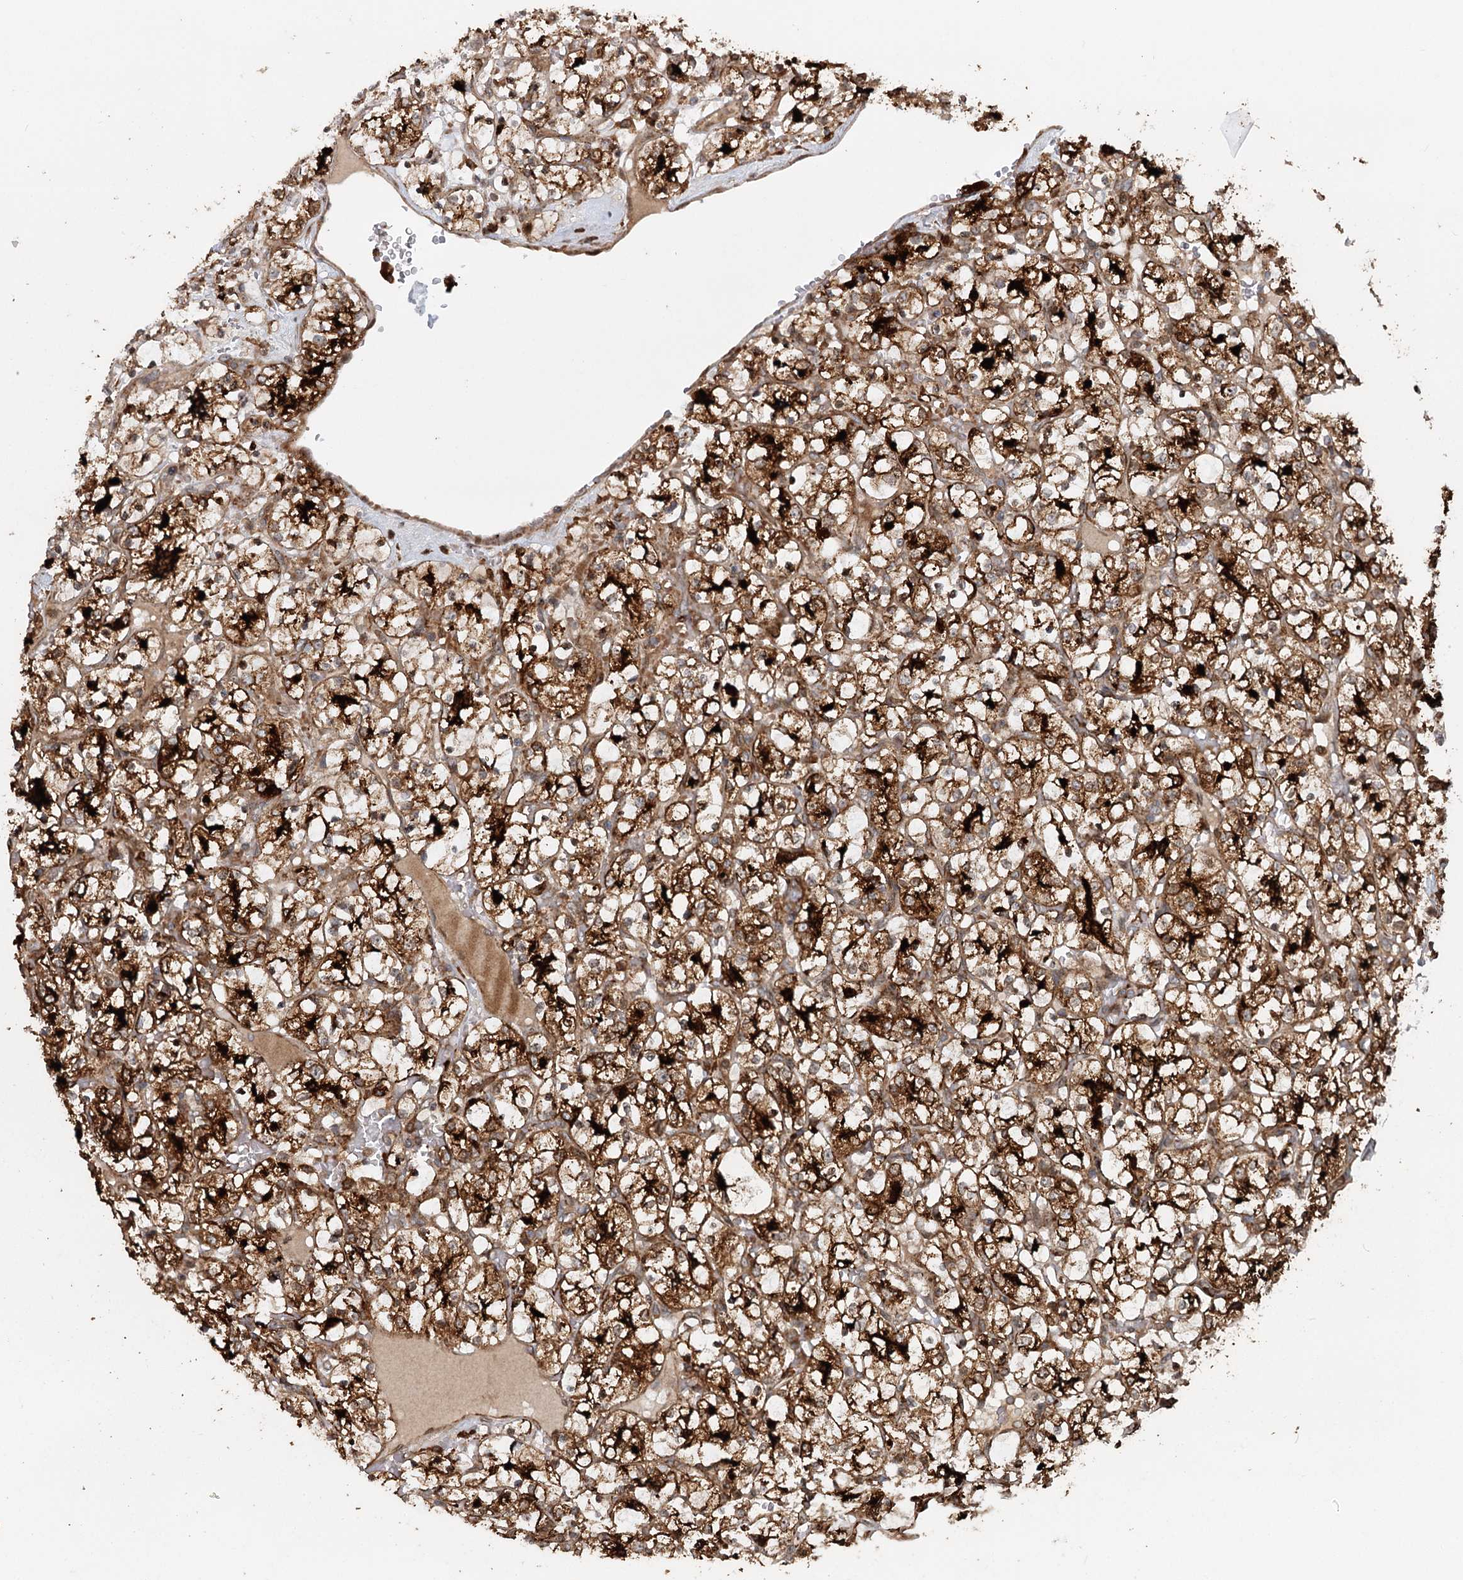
{"staining": {"intensity": "strong", "quantity": ">75%", "location": "cytoplasmic/membranous"}, "tissue": "renal cancer", "cell_type": "Tumor cells", "image_type": "cancer", "snomed": [{"axis": "morphology", "description": "Adenocarcinoma, NOS"}, {"axis": "topography", "description": "Kidney"}], "caption": "A photomicrograph of human adenocarcinoma (renal) stained for a protein demonstrates strong cytoplasmic/membranous brown staining in tumor cells.", "gene": "RNF111", "patient": {"sex": "female", "age": 69}}